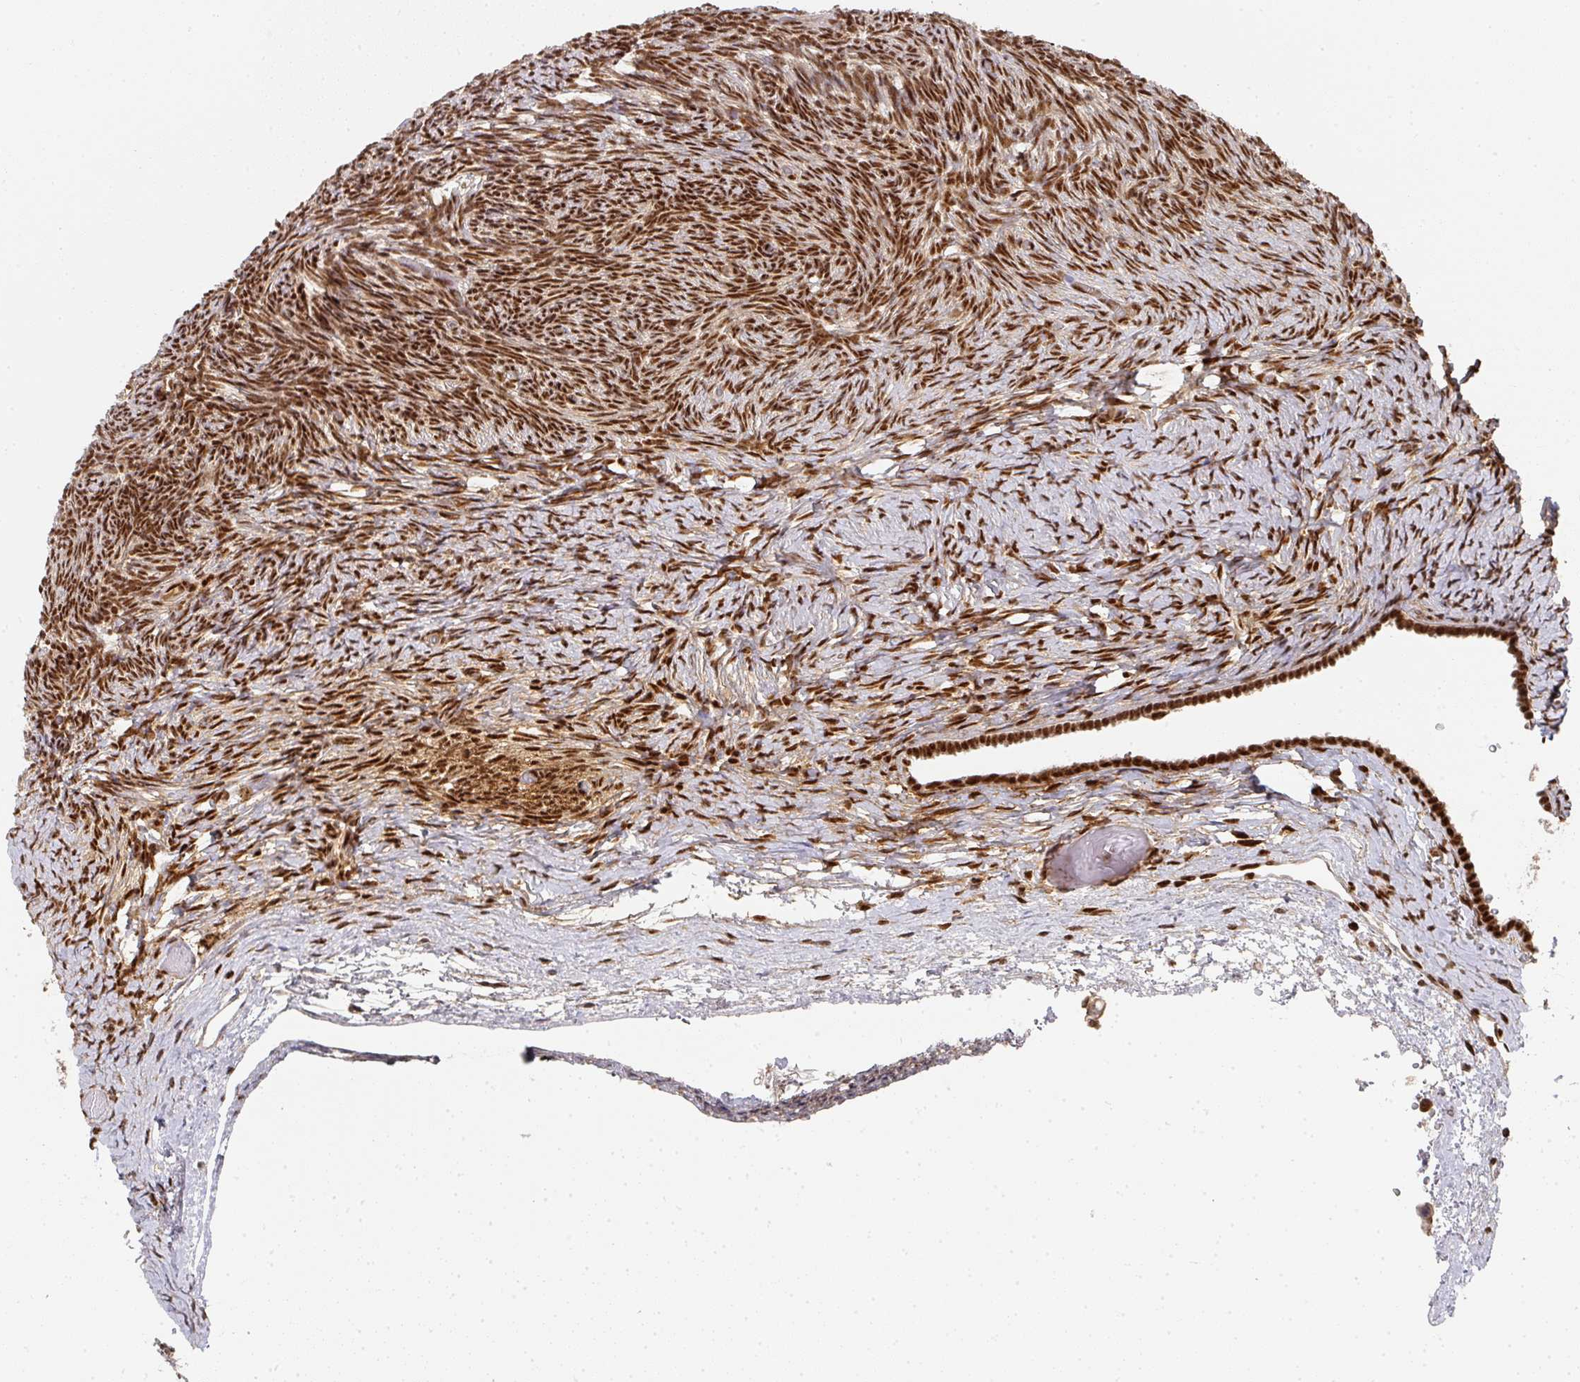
{"staining": {"intensity": "strong", "quantity": ">75%", "location": "nuclear"}, "tissue": "ovary", "cell_type": "Ovarian stroma cells", "image_type": "normal", "snomed": [{"axis": "morphology", "description": "Normal tissue, NOS"}, {"axis": "topography", "description": "Ovary"}], "caption": "Immunohistochemical staining of normal human ovary demonstrates strong nuclear protein staining in approximately >75% of ovarian stroma cells. (IHC, brightfield microscopy, high magnification).", "gene": "DIDO1", "patient": {"sex": "female", "age": 39}}